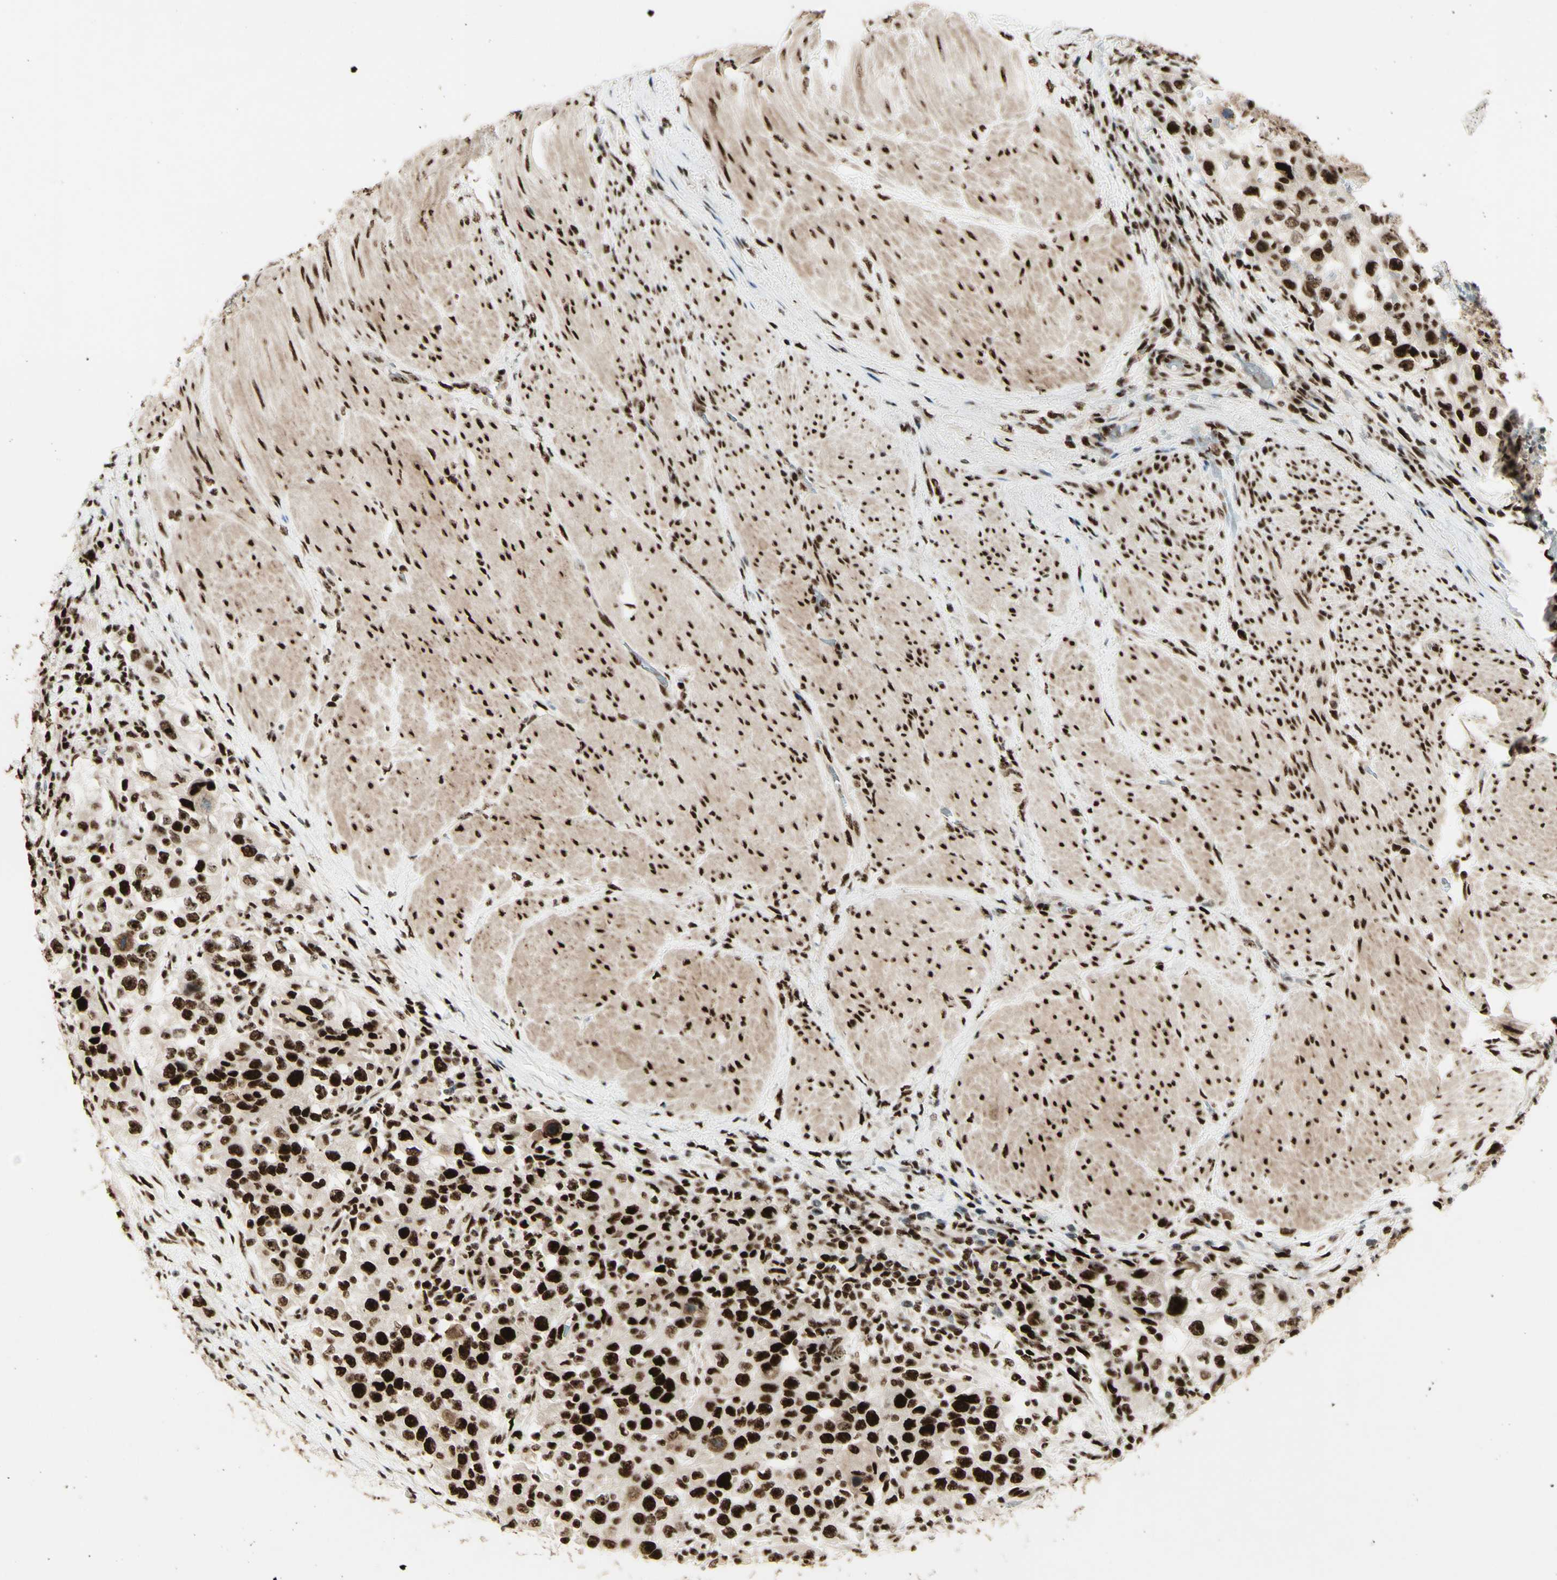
{"staining": {"intensity": "strong", "quantity": ">75%", "location": "nuclear"}, "tissue": "urothelial cancer", "cell_type": "Tumor cells", "image_type": "cancer", "snomed": [{"axis": "morphology", "description": "Urothelial carcinoma, High grade"}, {"axis": "topography", "description": "Urinary bladder"}], "caption": "A high amount of strong nuclear positivity is seen in approximately >75% of tumor cells in urothelial cancer tissue.", "gene": "DHX9", "patient": {"sex": "female", "age": 80}}